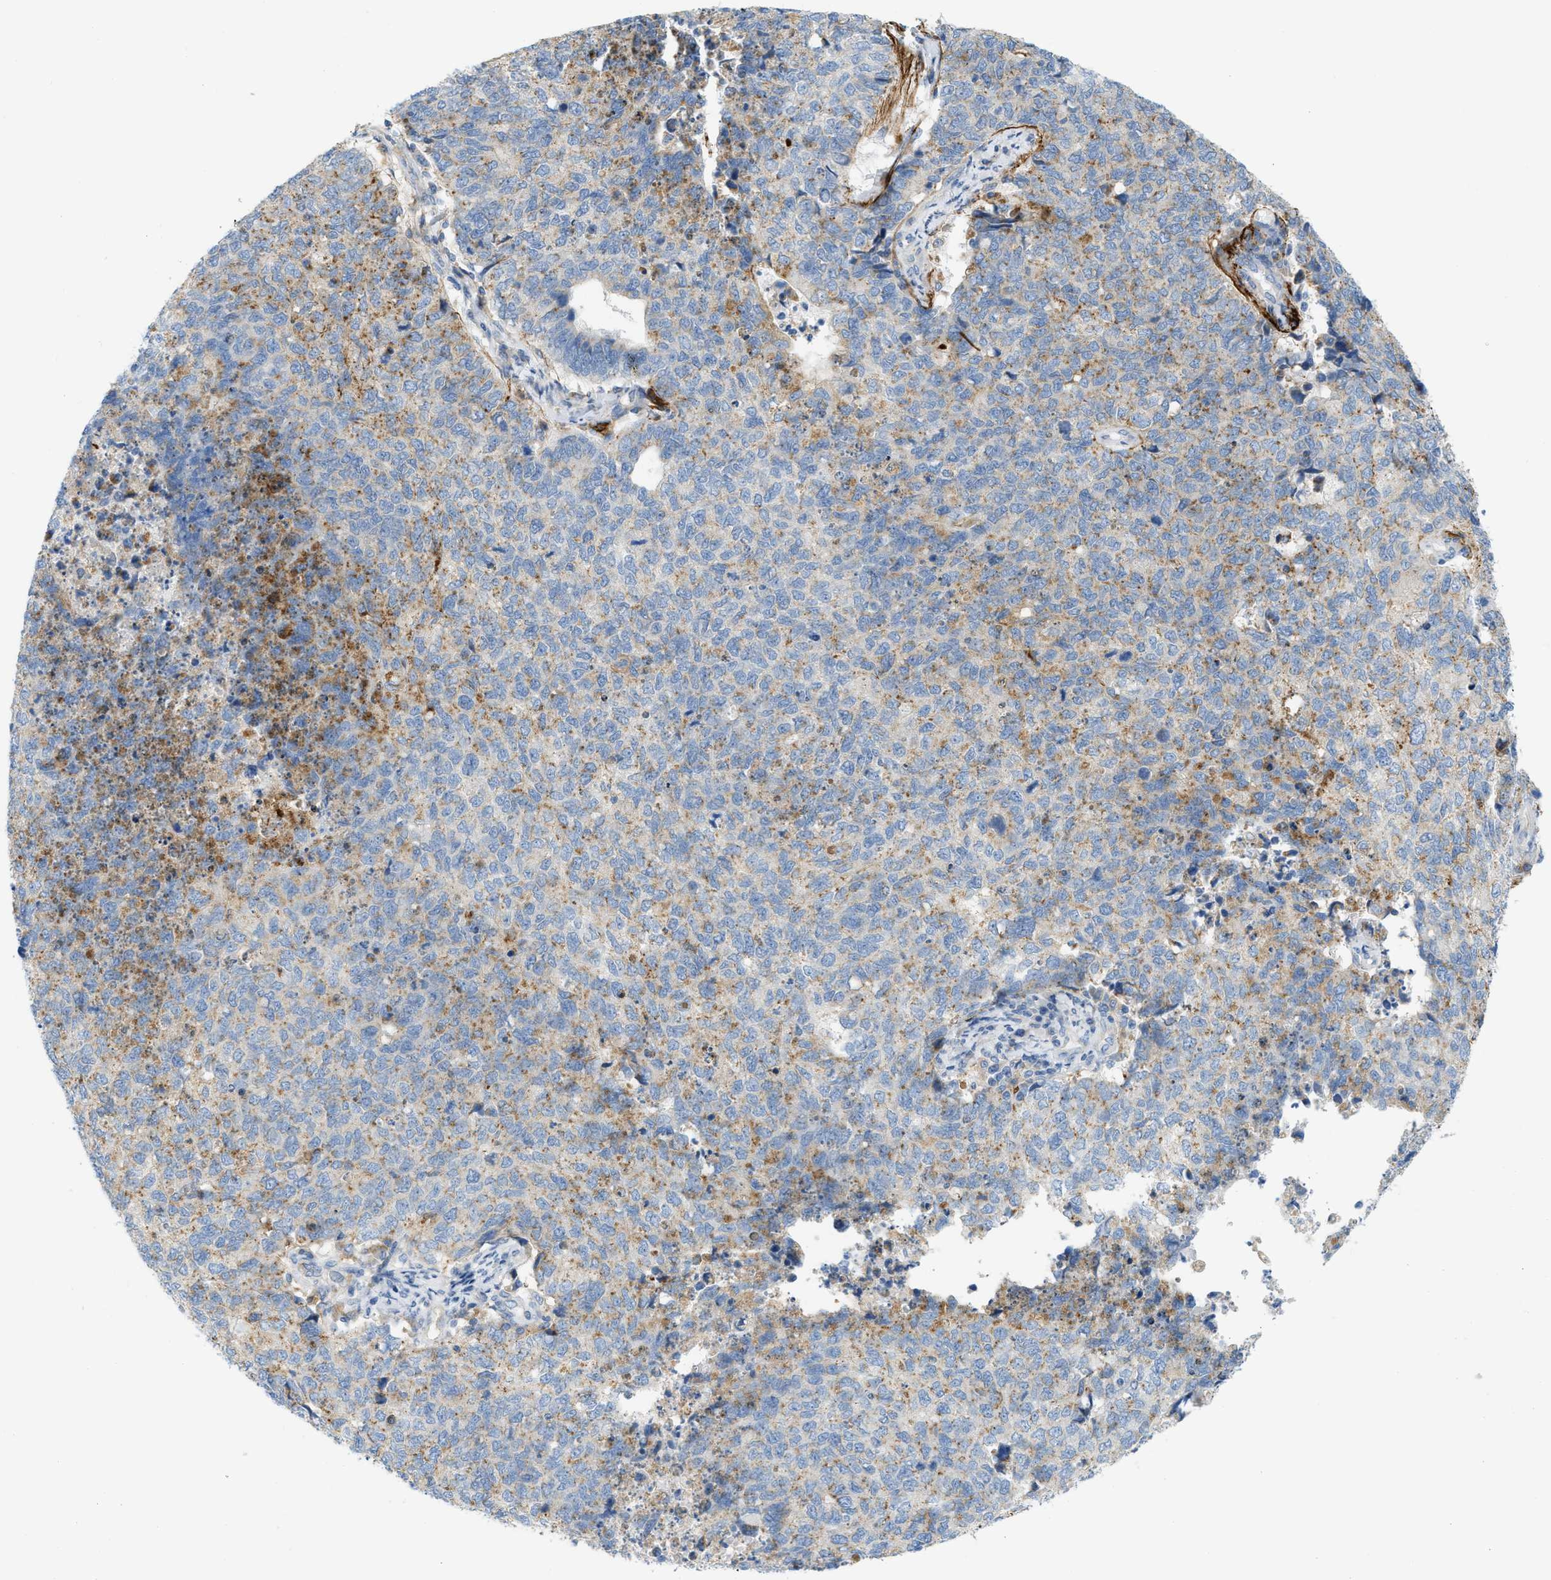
{"staining": {"intensity": "weak", "quantity": "25%-75%", "location": "cytoplasmic/membranous"}, "tissue": "cervical cancer", "cell_type": "Tumor cells", "image_type": "cancer", "snomed": [{"axis": "morphology", "description": "Squamous cell carcinoma, NOS"}, {"axis": "topography", "description": "Cervix"}], "caption": "An image of human squamous cell carcinoma (cervical) stained for a protein exhibits weak cytoplasmic/membranous brown staining in tumor cells.", "gene": "LMBRD1", "patient": {"sex": "female", "age": 63}}